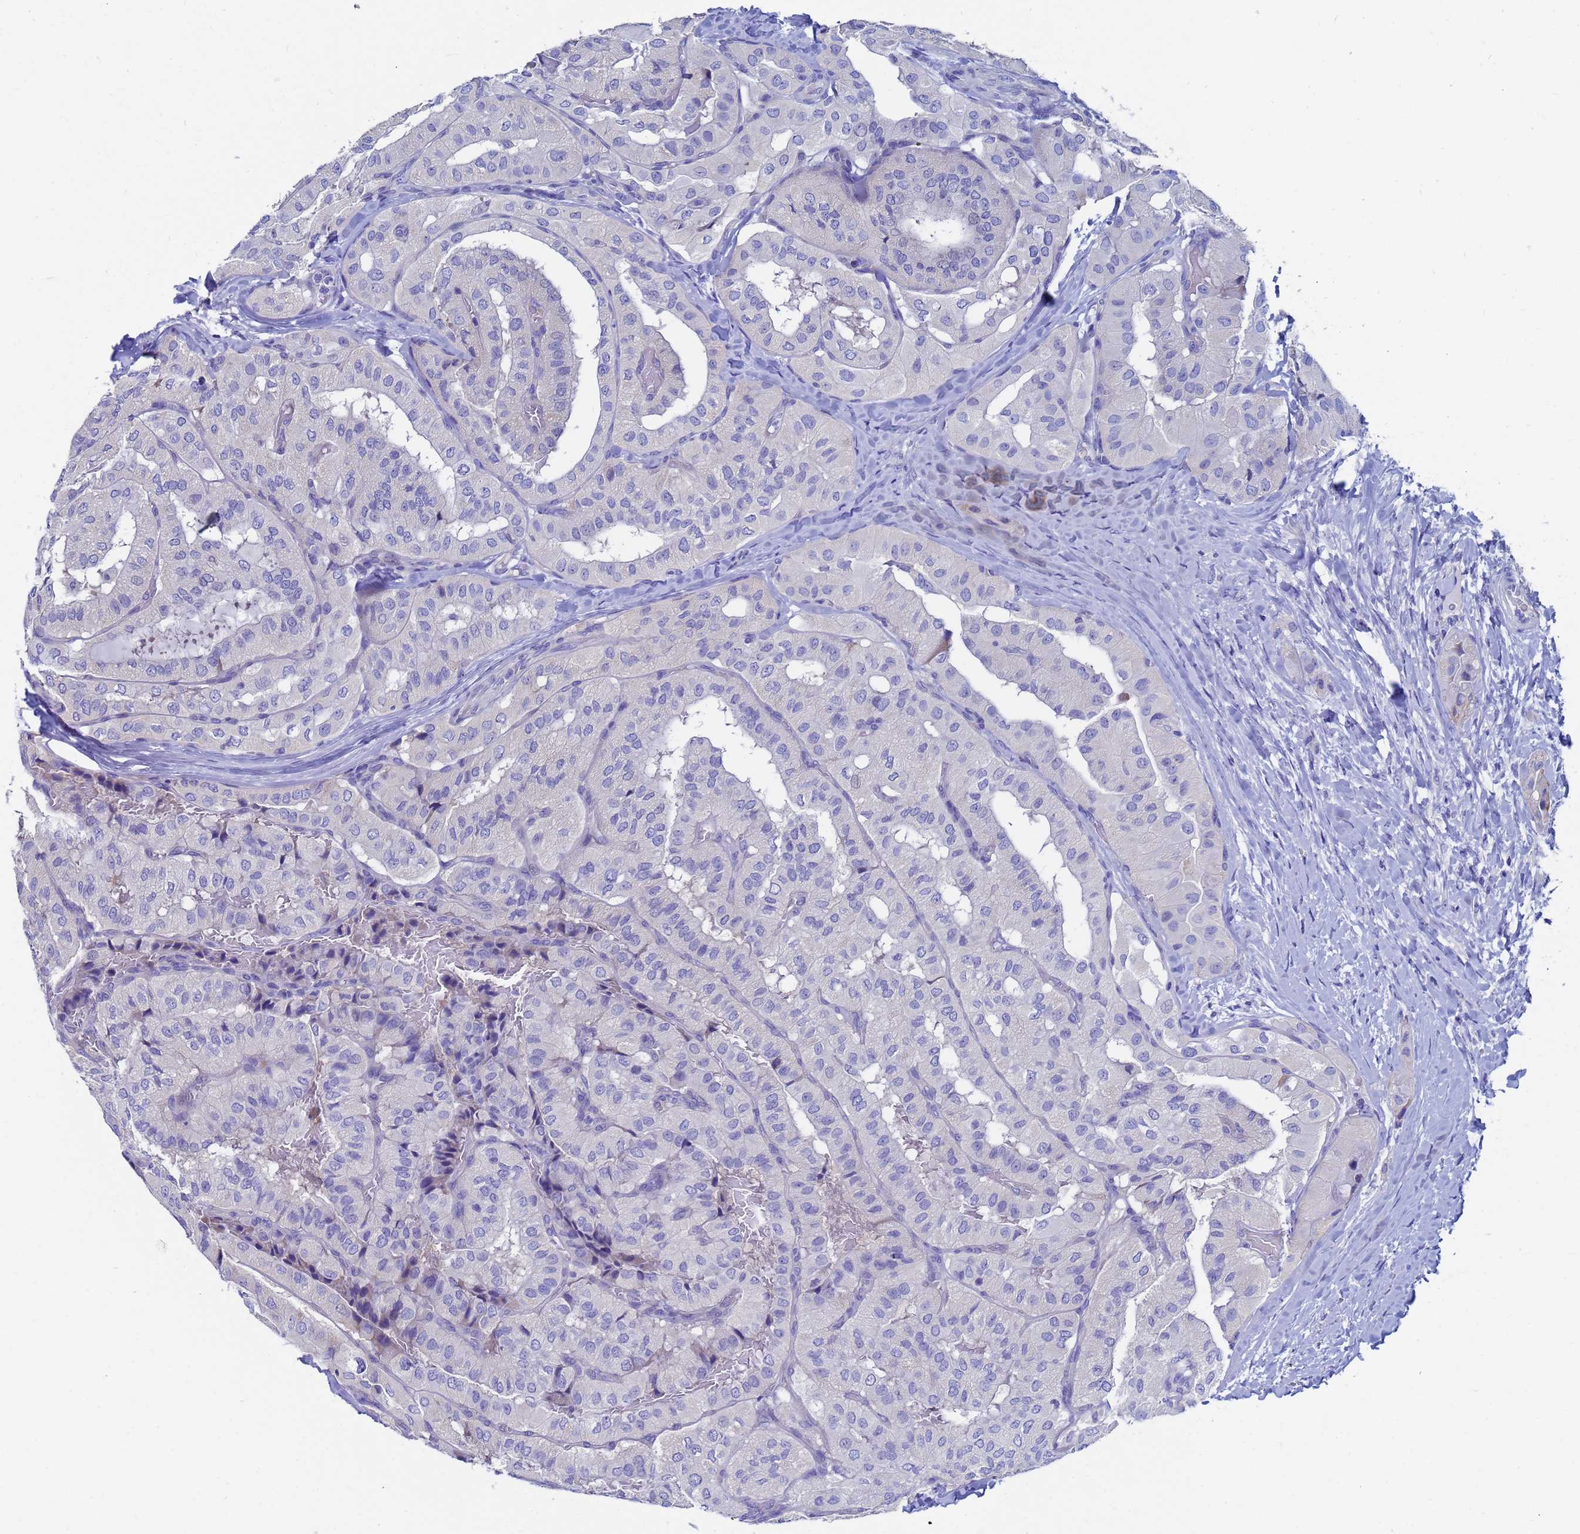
{"staining": {"intensity": "negative", "quantity": "none", "location": "none"}, "tissue": "thyroid cancer", "cell_type": "Tumor cells", "image_type": "cancer", "snomed": [{"axis": "morphology", "description": "Normal tissue, NOS"}, {"axis": "morphology", "description": "Papillary adenocarcinoma, NOS"}, {"axis": "topography", "description": "Thyroid gland"}], "caption": "Immunohistochemistry (IHC) micrograph of human thyroid cancer (papillary adenocarcinoma) stained for a protein (brown), which exhibits no positivity in tumor cells.", "gene": "UBE2O", "patient": {"sex": "female", "age": 59}}